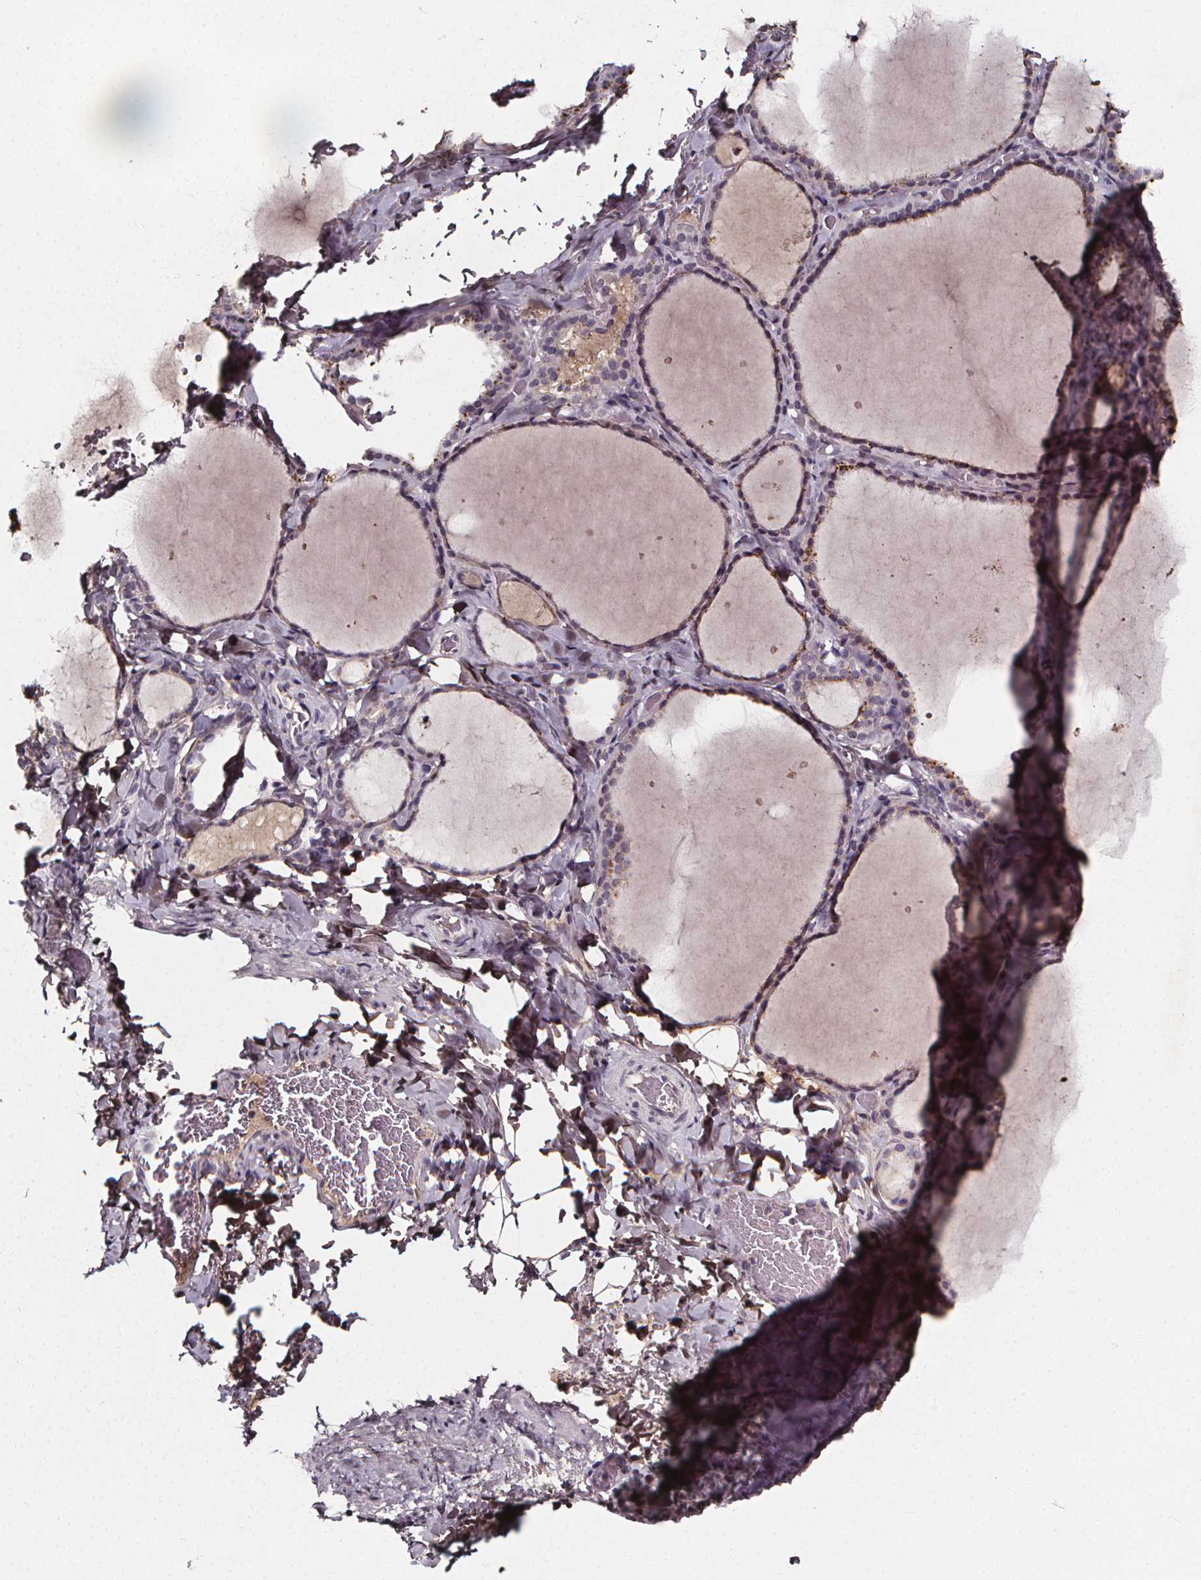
{"staining": {"intensity": "strong", "quantity": "<25%", "location": "cytoplasmic/membranous"}, "tissue": "thyroid gland", "cell_type": "Glandular cells", "image_type": "normal", "snomed": [{"axis": "morphology", "description": "Normal tissue, NOS"}, {"axis": "topography", "description": "Thyroid gland"}], "caption": "Protein staining of normal thyroid gland reveals strong cytoplasmic/membranous staining in about <25% of glandular cells. (DAB = brown stain, brightfield microscopy at high magnification).", "gene": "SPAG8", "patient": {"sex": "female", "age": 22}}